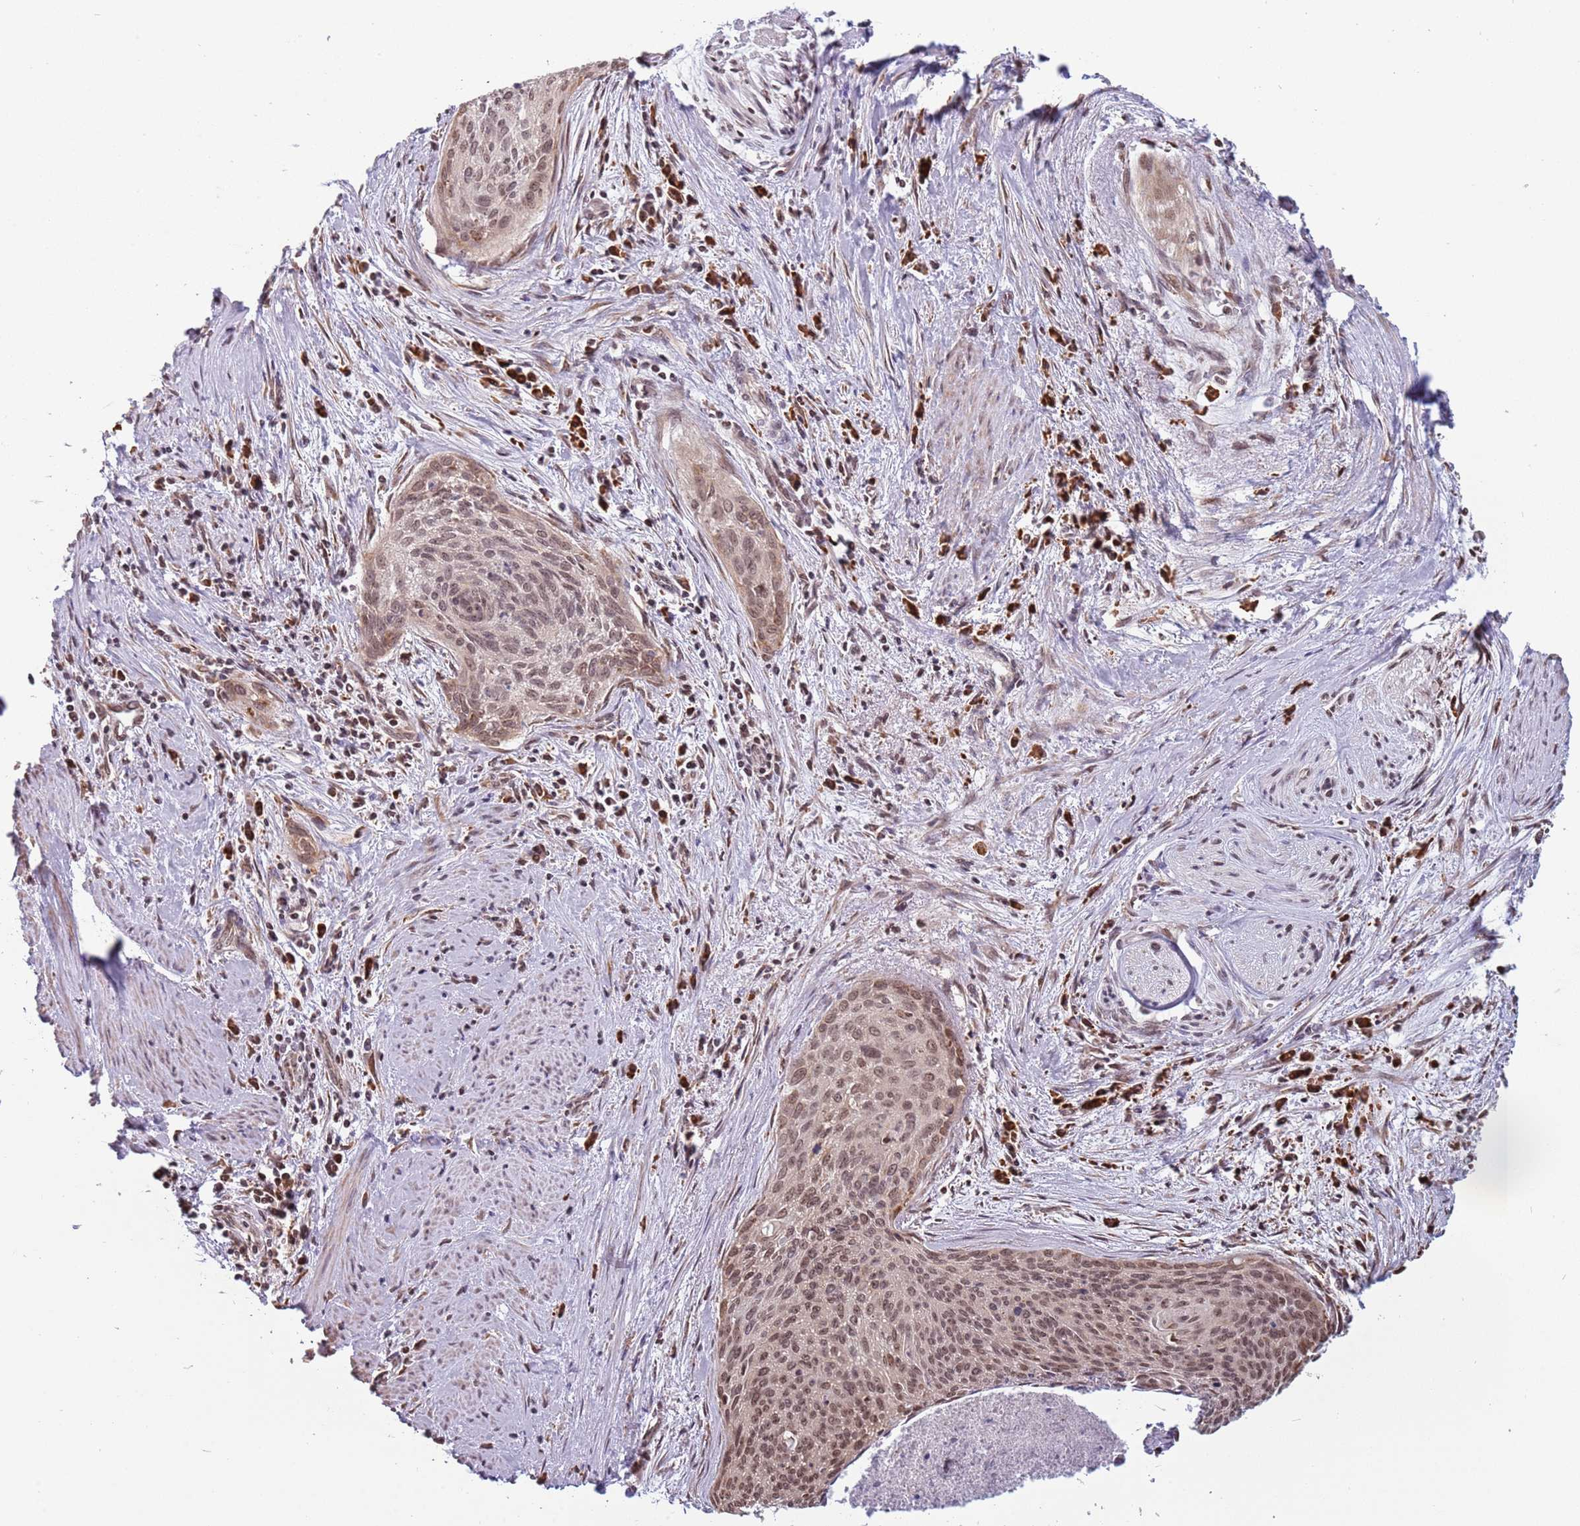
{"staining": {"intensity": "moderate", "quantity": ">75%", "location": "nuclear"}, "tissue": "cervical cancer", "cell_type": "Tumor cells", "image_type": "cancer", "snomed": [{"axis": "morphology", "description": "Squamous cell carcinoma, NOS"}, {"axis": "topography", "description": "Cervix"}], "caption": "Immunohistochemical staining of human squamous cell carcinoma (cervical) exhibits medium levels of moderate nuclear expression in approximately >75% of tumor cells.", "gene": "BARD1", "patient": {"sex": "female", "age": 55}}